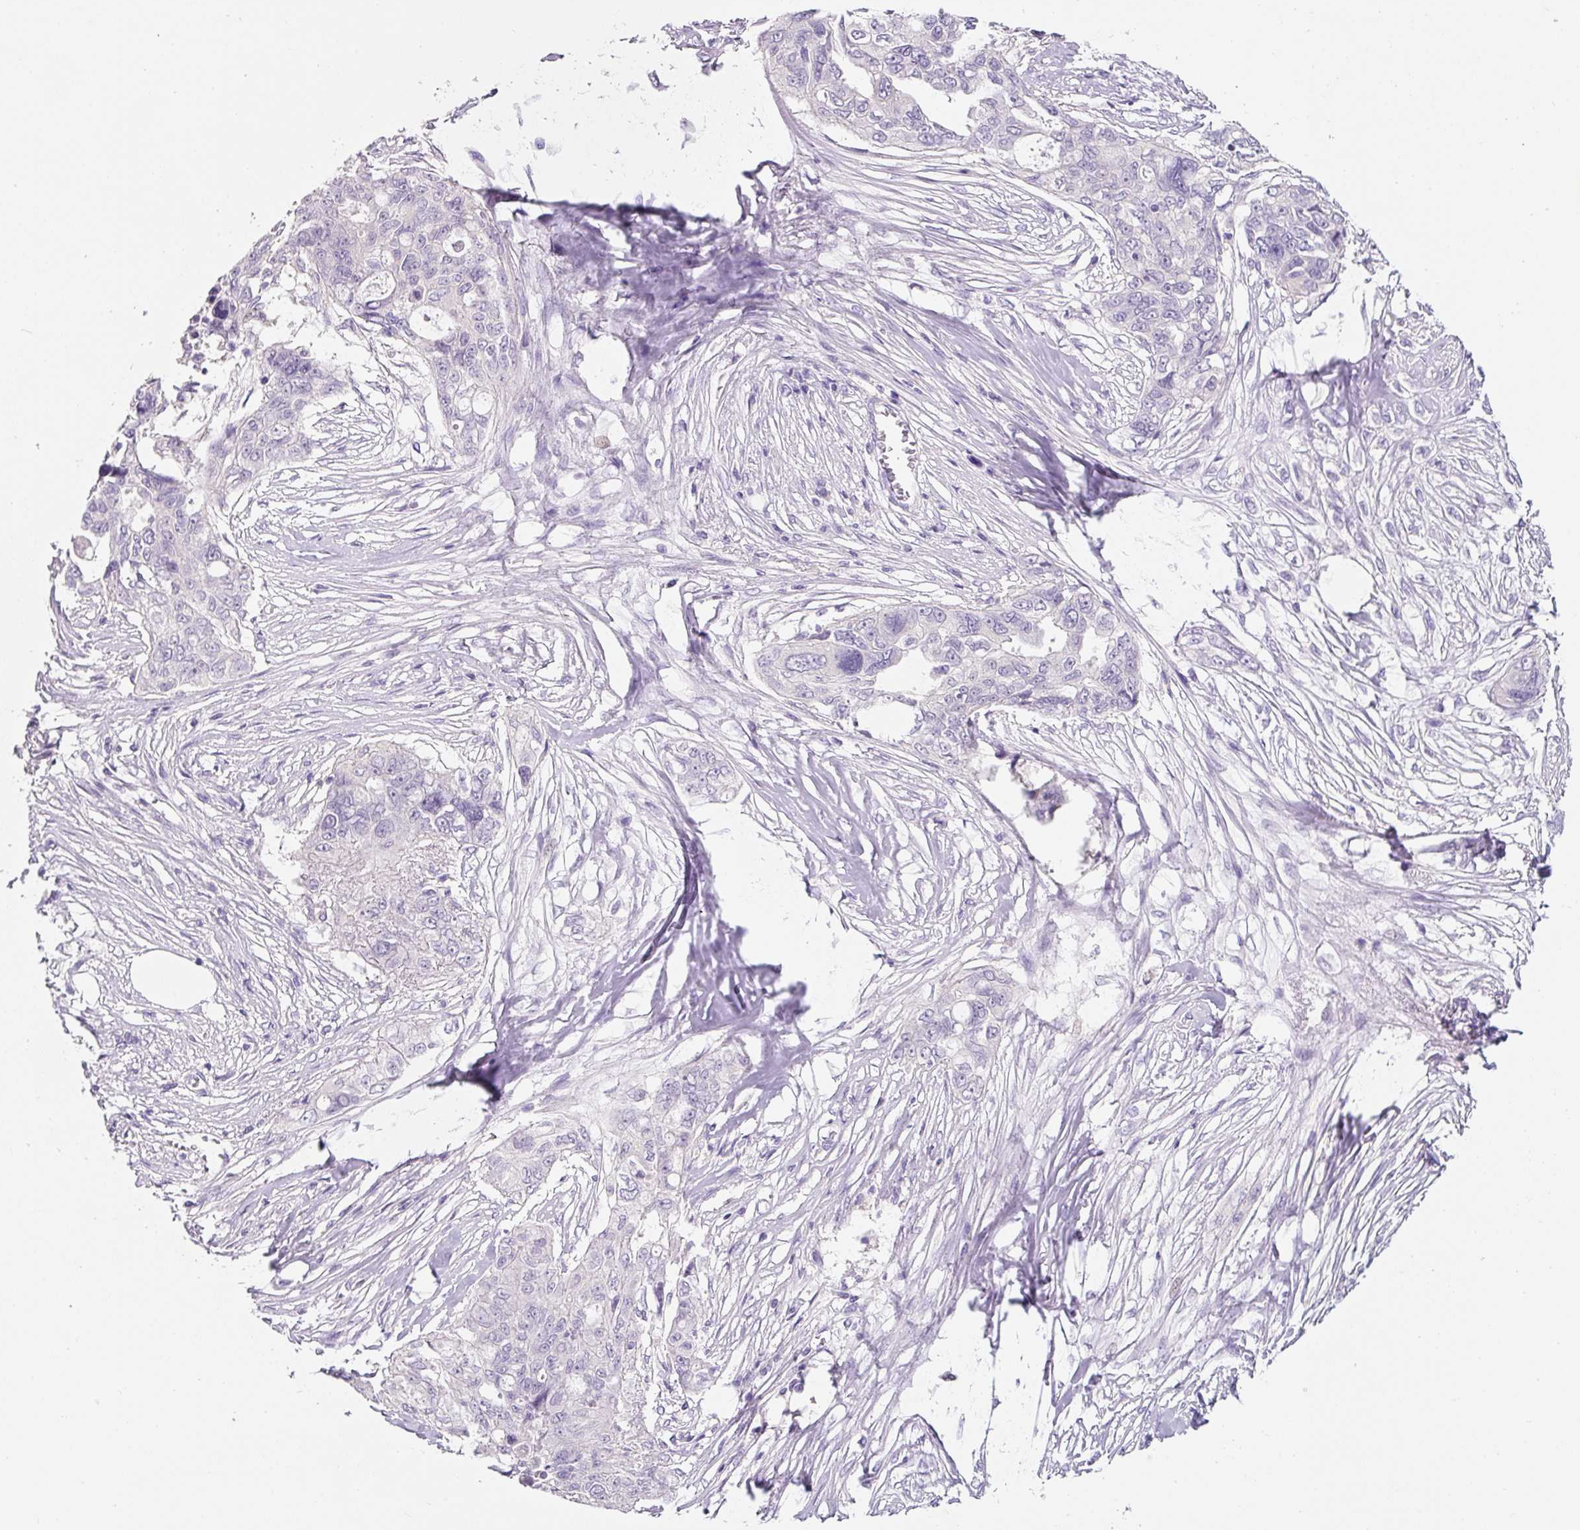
{"staining": {"intensity": "negative", "quantity": "none", "location": "none"}, "tissue": "ovarian cancer", "cell_type": "Tumor cells", "image_type": "cancer", "snomed": [{"axis": "morphology", "description": "Carcinoma, endometroid"}, {"axis": "topography", "description": "Ovary"}], "caption": "The image demonstrates no staining of tumor cells in ovarian cancer.", "gene": "SYP", "patient": {"sex": "female", "age": 70}}